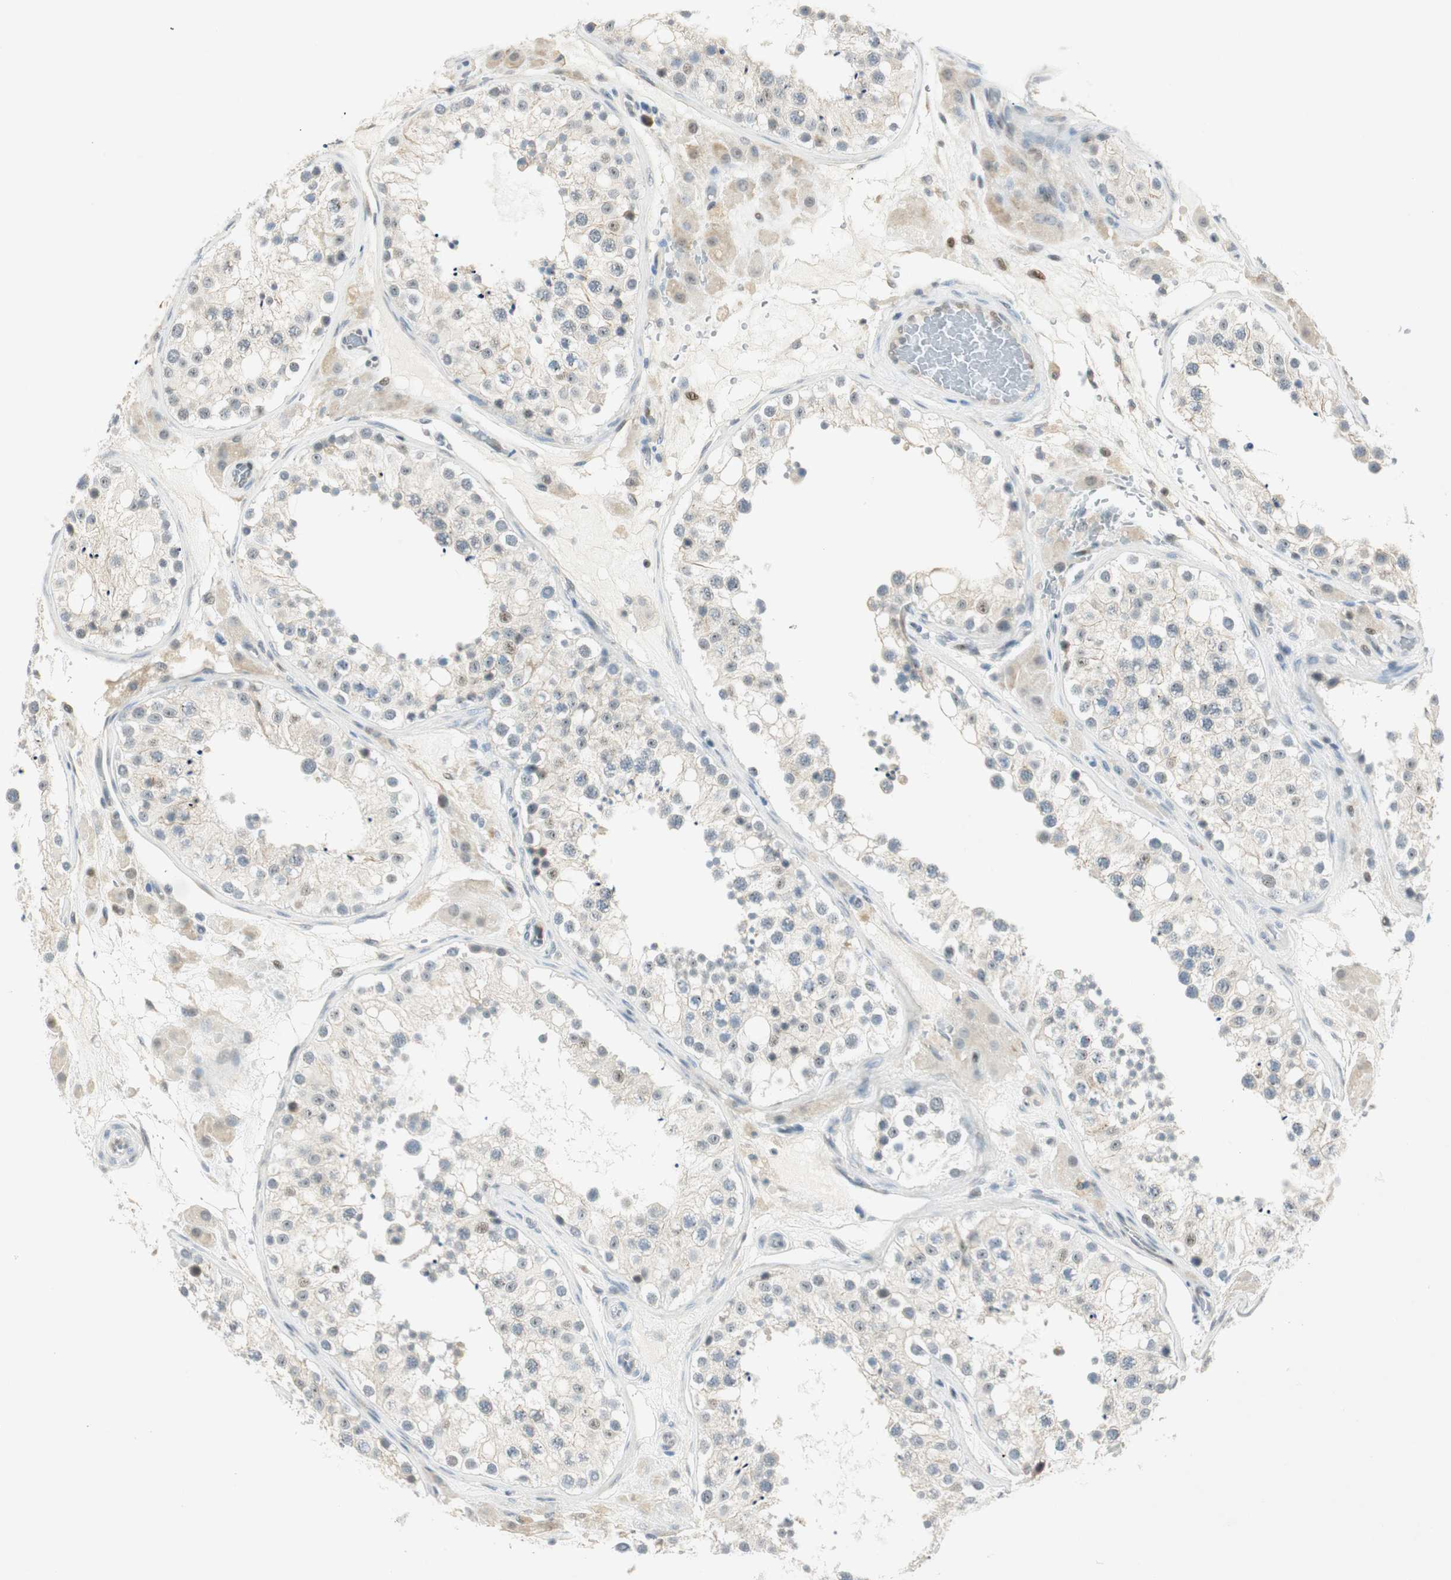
{"staining": {"intensity": "negative", "quantity": "none", "location": "none"}, "tissue": "testis", "cell_type": "Cells in seminiferous ducts", "image_type": "normal", "snomed": [{"axis": "morphology", "description": "Normal tissue, NOS"}, {"axis": "topography", "description": "Testis"}], "caption": "This is an IHC micrograph of benign human testis. There is no expression in cells in seminiferous ducts.", "gene": "MSX2", "patient": {"sex": "male", "age": 26}}